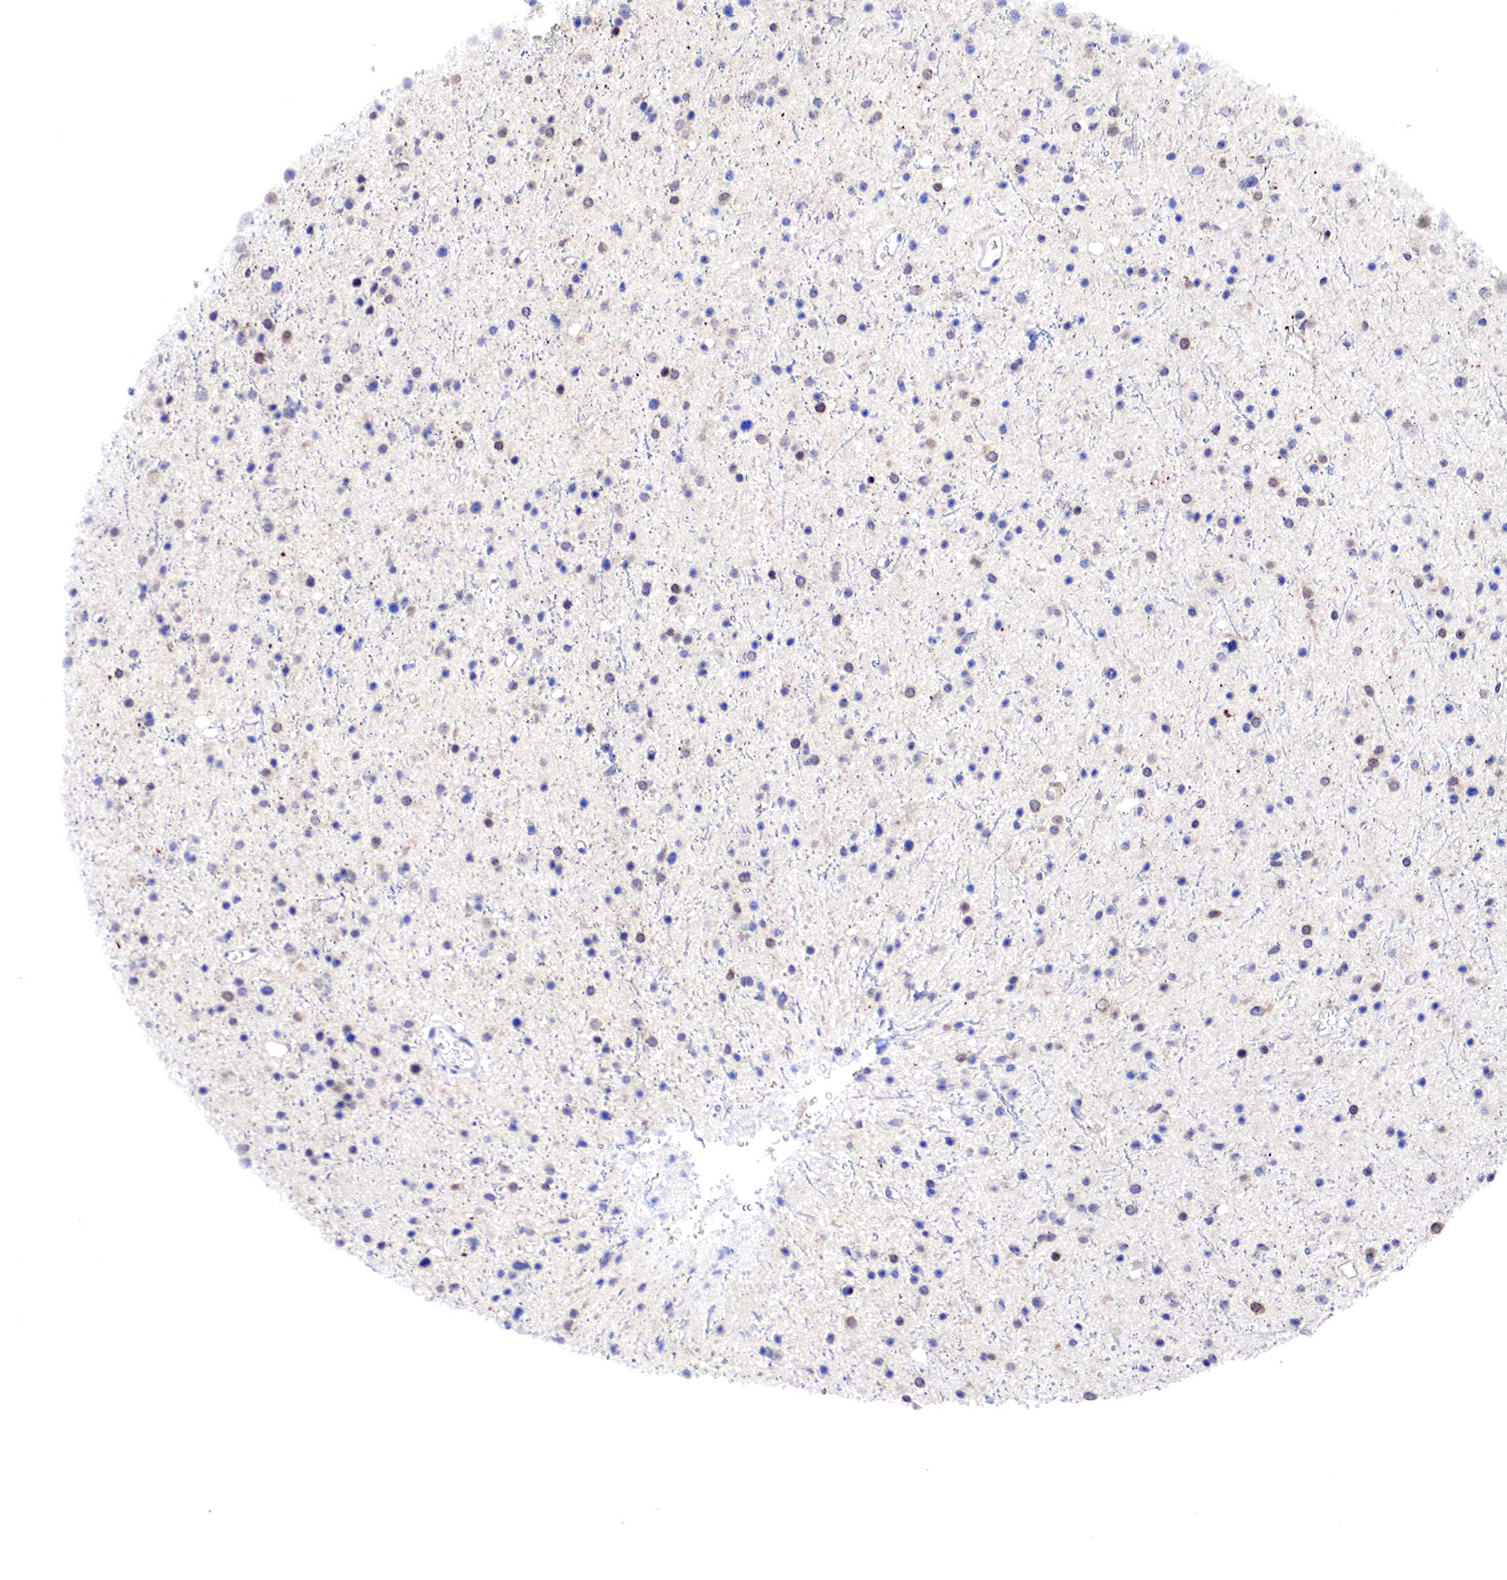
{"staining": {"intensity": "weak", "quantity": "<25%", "location": "cytoplasmic/membranous"}, "tissue": "glioma", "cell_type": "Tumor cells", "image_type": "cancer", "snomed": [{"axis": "morphology", "description": "Glioma, malignant, Low grade"}, {"axis": "topography", "description": "Brain"}], "caption": "Immunohistochemistry photomicrograph of malignant glioma (low-grade) stained for a protein (brown), which exhibits no positivity in tumor cells. Nuclei are stained in blue.", "gene": "PABIR2", "patient": {"sex": "female", "age": 46}}